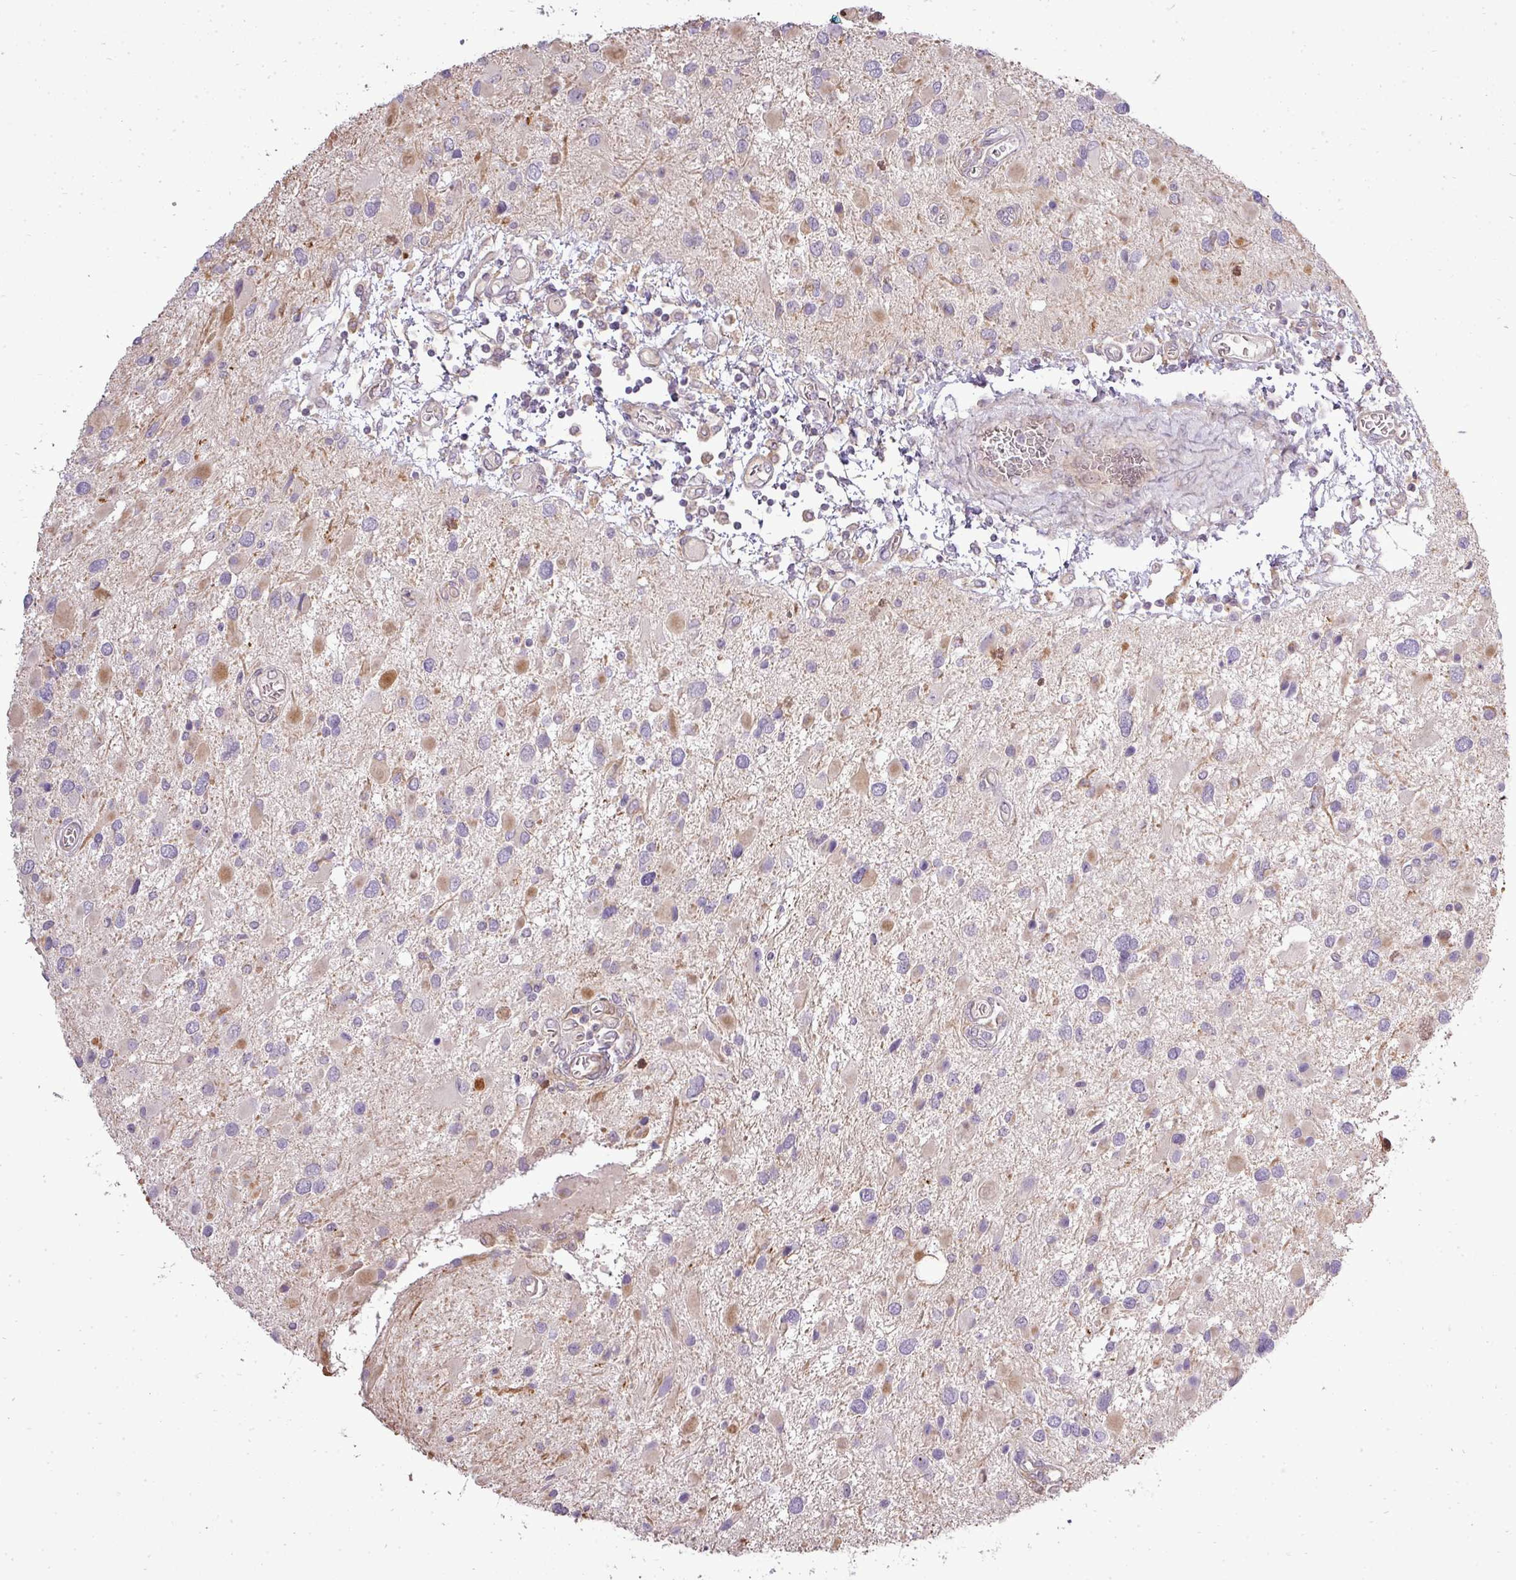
{"staining": {"intensity": "weak", "quantity": "<25%", "location": "cytoplasmic/membranous"}, "tissue": "glioma", "cell_type": "Tumor cells", "image_type": "cancer", "snomed": [{"axis": "morphology", "description": "Glioma, malignant, High grade"}, {"axis": "topography", "description": "Brain"}], "caption": "DAB immunohistochemical staining of glioma reveals no significant expression in tumor cells.", "gene": "PDRG1", "patient": {"sex": "male", "age": 53}}